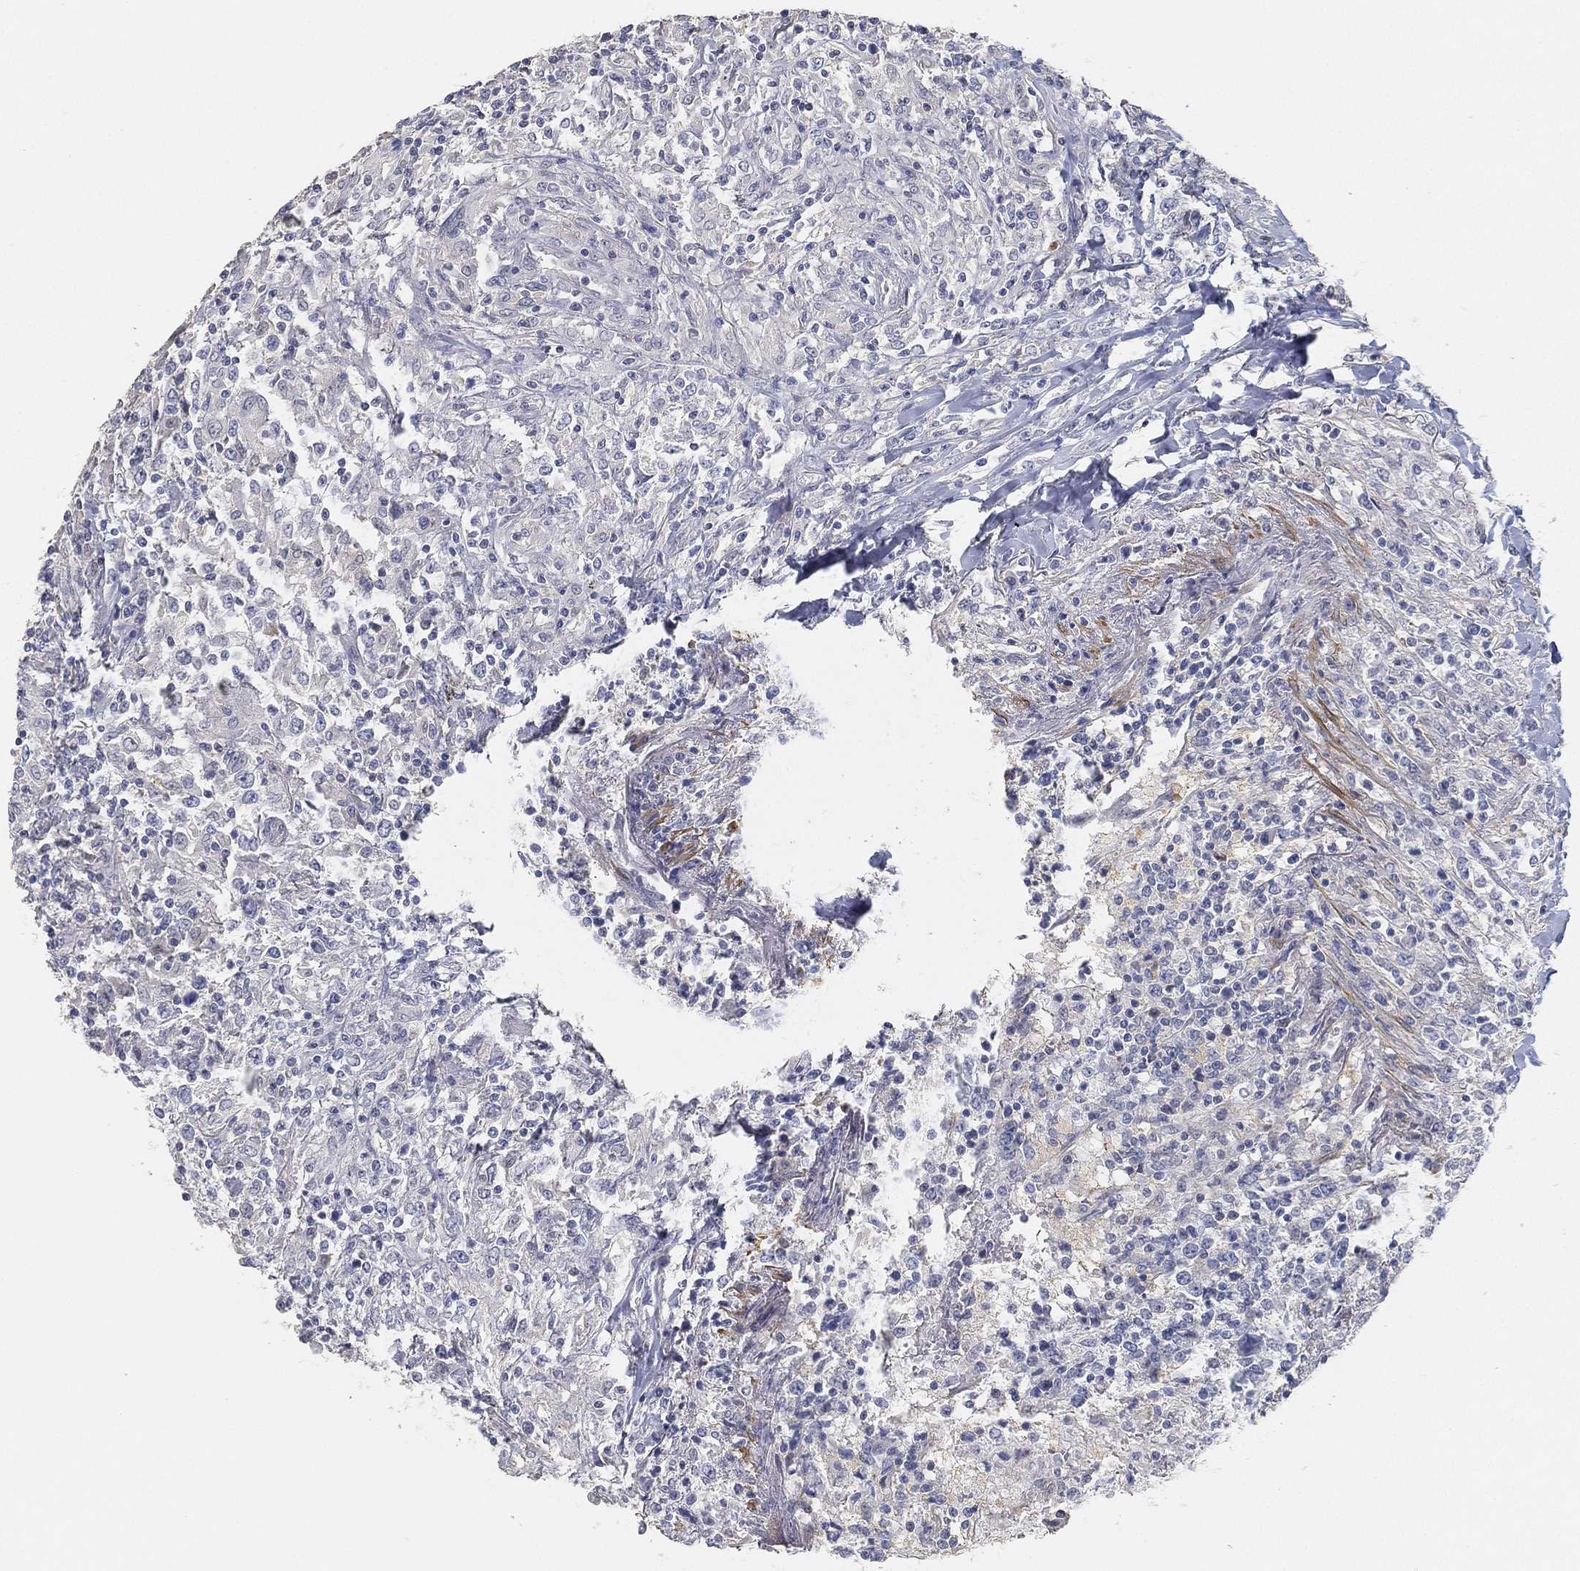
{"staining": {"intensity": "negative", "quantity": "none", "location": "none"}, "tissue": "lymphoma", "cell_type": "Tumor cells", "image_type": "cancer", "snomed": [{"axis": "morphology", "description": "Malignant lymphoma, non-Hodgkin's type, High grade"}, {"axis": "topography", "description": "Lung"}], "caption": "Tumor cells are negative for protein expression in human lymphoma.", "gene": "GPR61", "patient": {"sex": "male", "age": 79}}